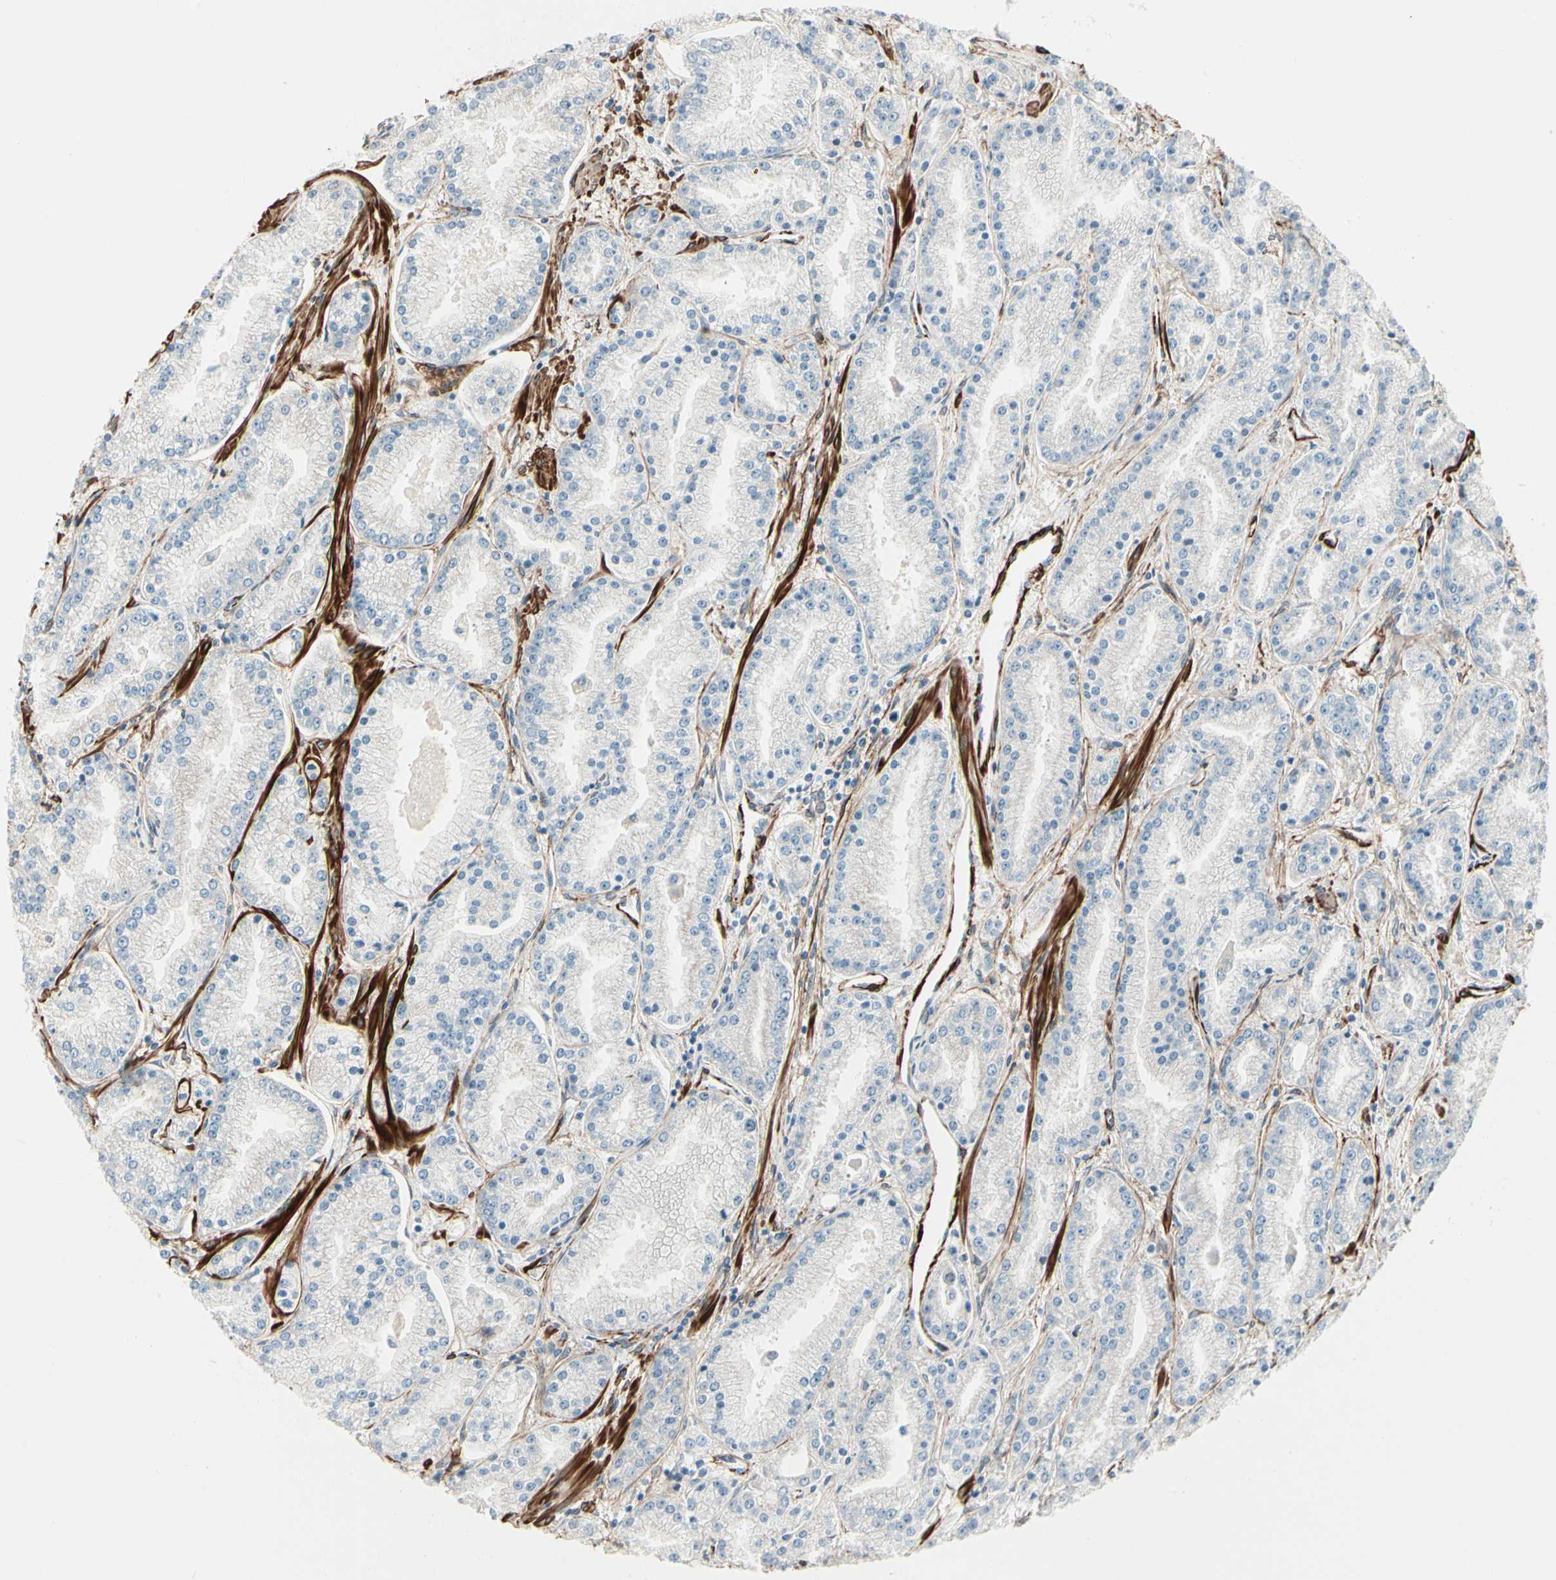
{"staining": {"intensity": "negative", "quantity": "none", "location": "none"}, "tissue": "prostate cancer", "cell_type": "Tumor cells", "image_type": "cancer", "snomed": [{"axis": "morphology", "description": "Adenocarcinoma, High grade"}, {"axis": "topography", "description": "Prostate"}], "caption": "Immunohistochemistry (IHC) photomicrograph of neoplastic tissue: prostate cancer (adenocarcinoma (high-grade)) stained with DAB (3,3'-diaminobenzidine) displays no significant protein staining in tumor cells.", "gene": "CALD1", "patient": {"sex": "male", "age": 61}}